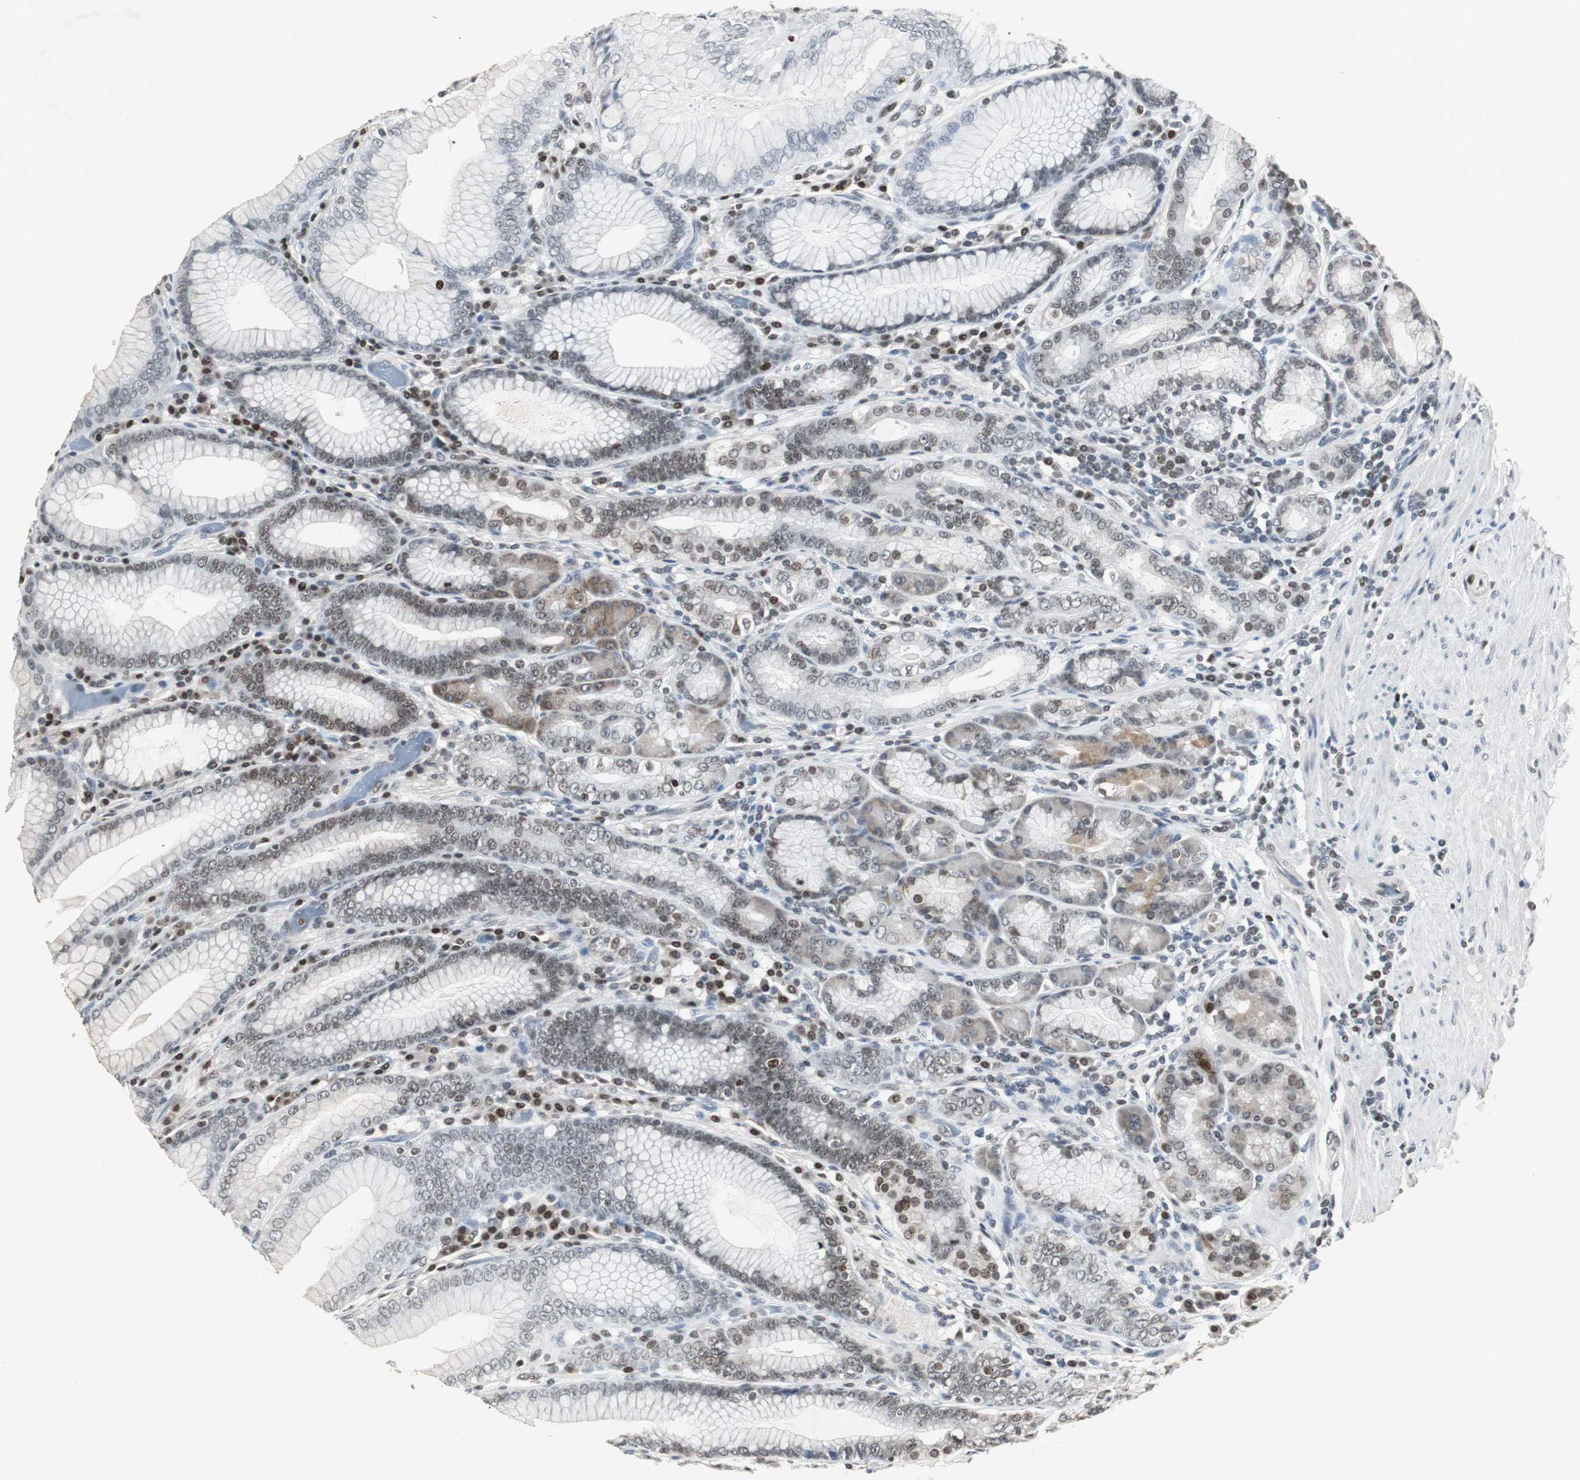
{"staining": {"intensity": "moderate", "quantity": "25%-75%", "location": "cytoplasmic/membranous,nuclear"}, "tissue": "stomach", "cell_type": "Glandular cells", "image_type": "normal", "snomed": [{"axis": "morphology", "description": "Normal tissue, NOS"}, {"axis": "topography", "description": "Stomach, lower"}], "caption": "This micrograph reveals IHC staining of benign human stomach, with medium moderate cytoplasmic/membranous,nuclear positivity in approximately 25%-75% of glandular cells.", "gene": "MPG", "patient": {"sex": "female", "age": 76}}